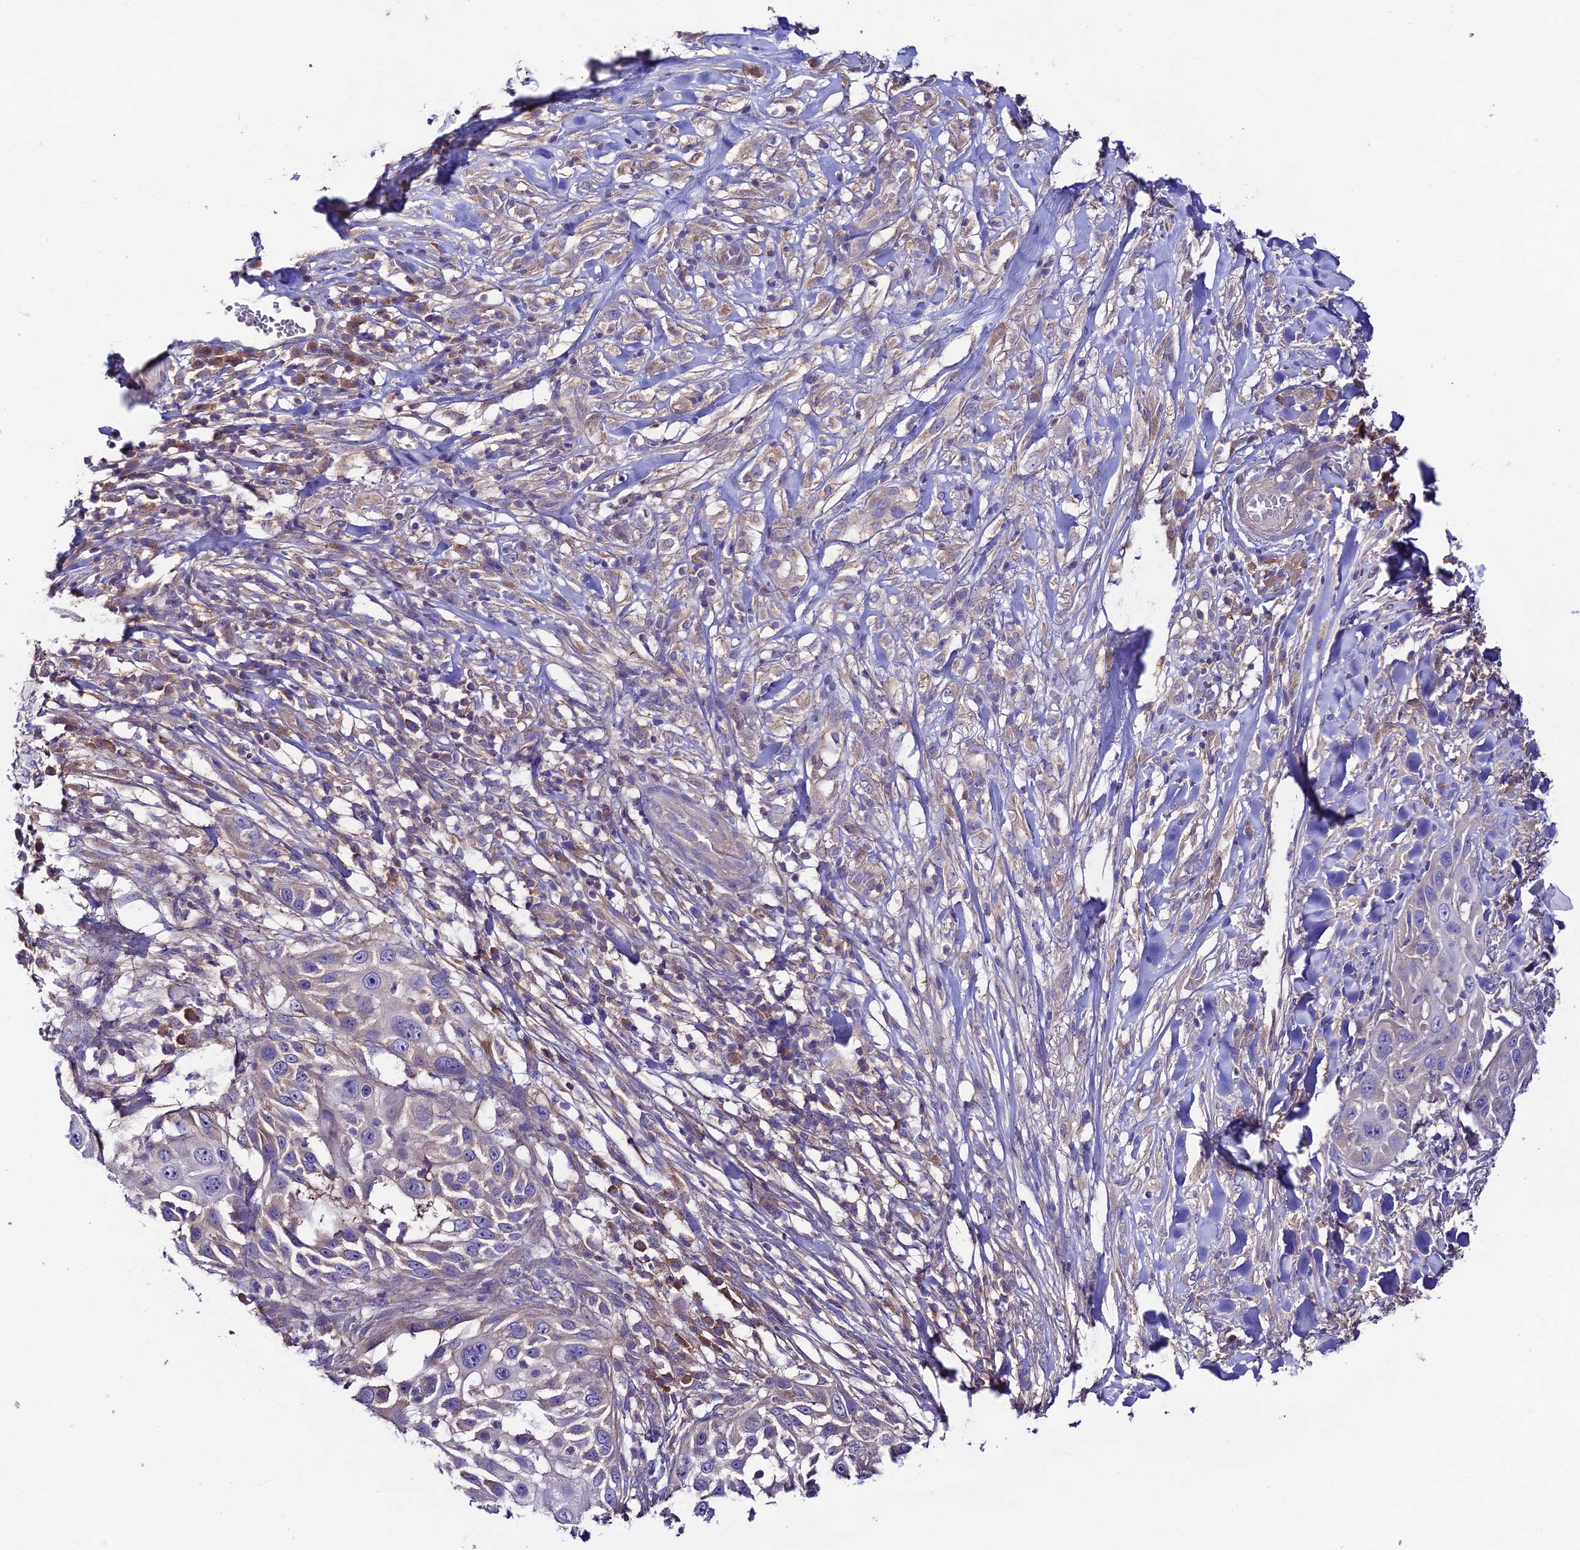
{"staining": {"intensity": "weak", "quantity": "<25%", "location": "cytoplasmic/membranous"}, "tissue": "skin cancer", "cell_type": "Tumor cells", "image_type": "cancer", "snomed": [{"axis": "morphology", "description": "Squamous cell carcinoma, NOS"}, {"axis": "topography", "description": "Skin"}], "caption": "A micrograph of squamous cell carcinoma (skin) stained for a protein shows no brown staining in tumor cells.", "gene": "BRME1", "patient": {"sex": "female", "age": 44}}